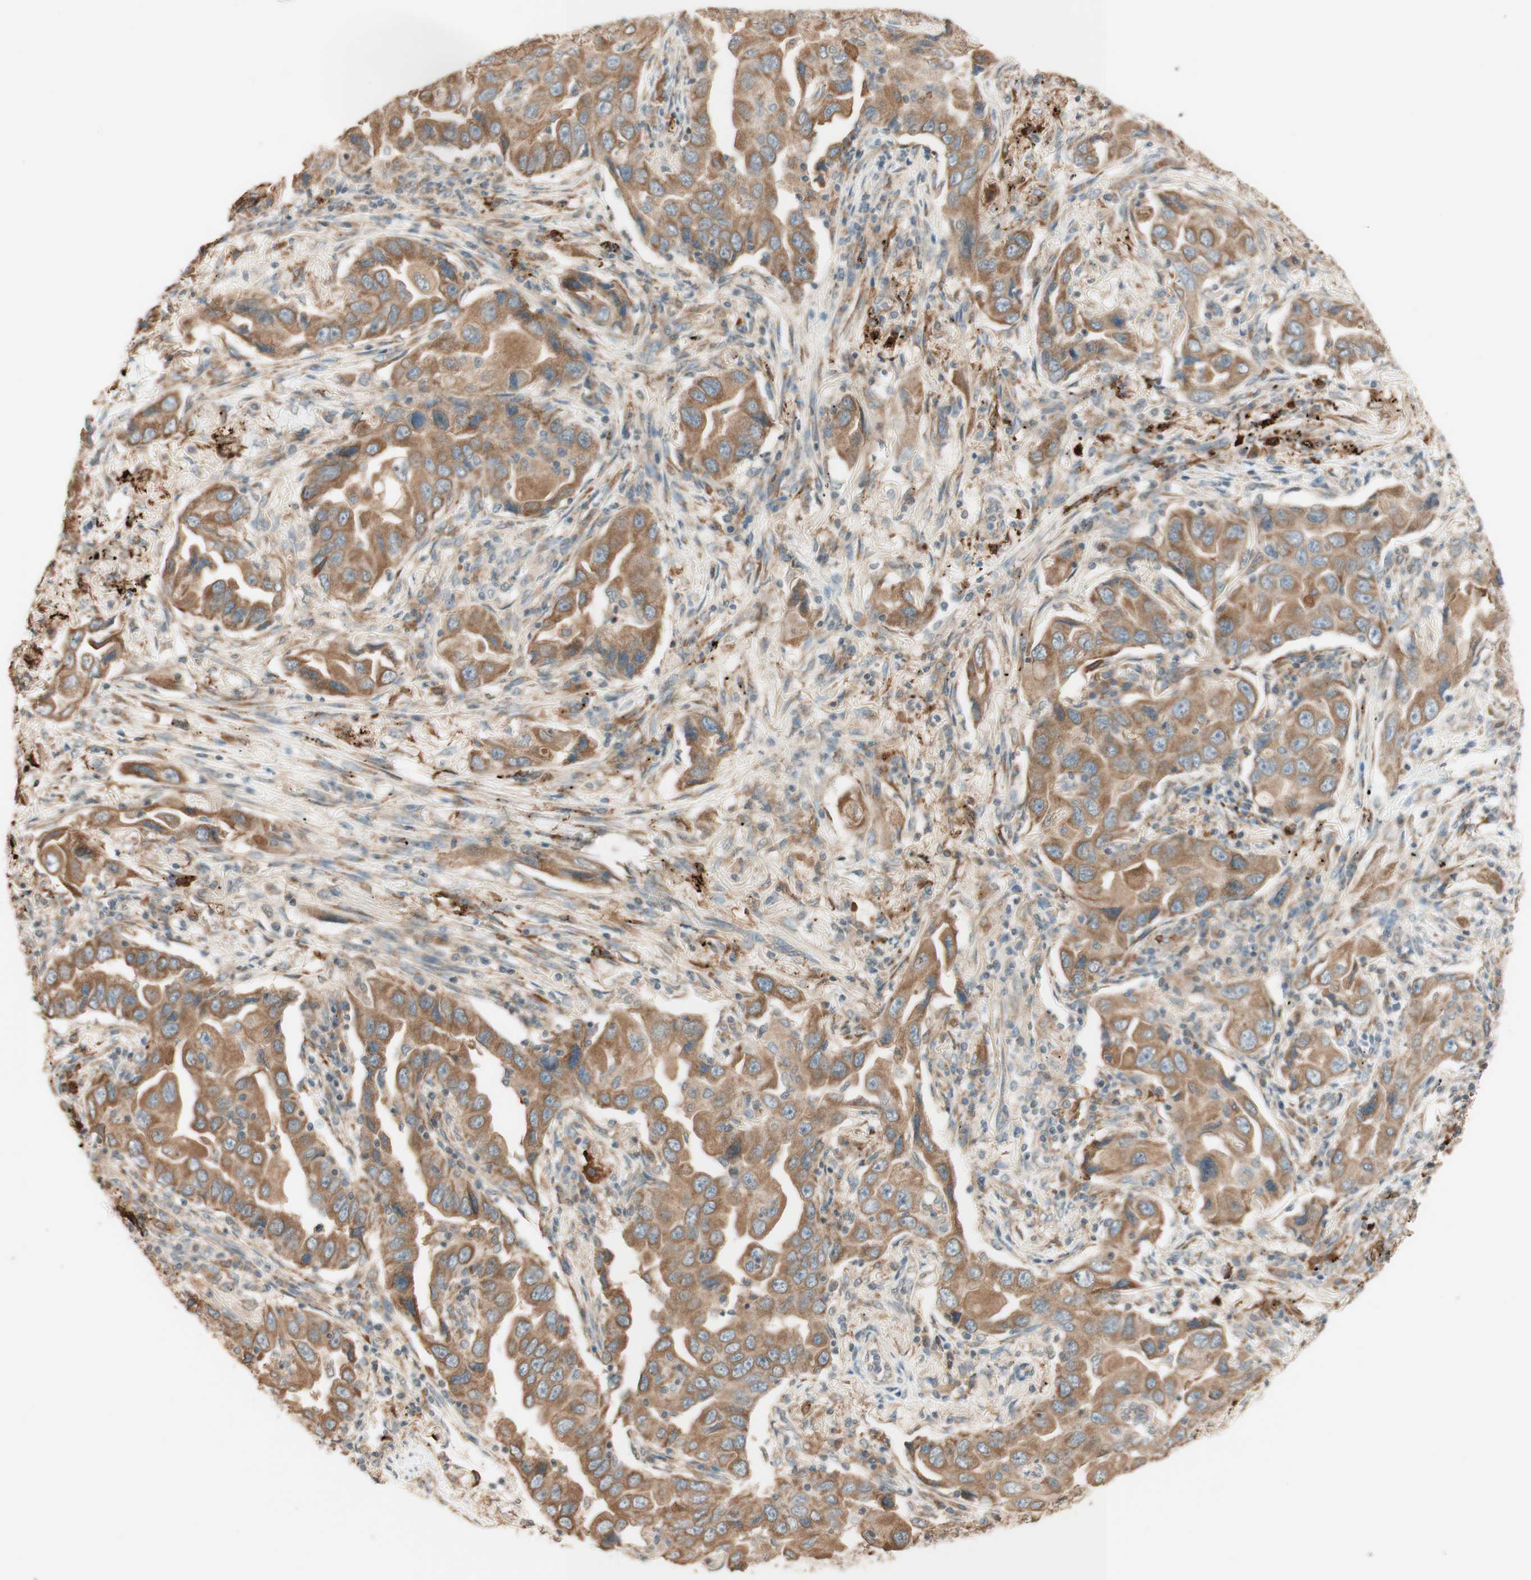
{"staining": {"intensity": "moderate", "quantity": ">75%", "location": "cytoplasmic/membranous"}, "tissue": "lung cancer", "cell_type": "Tumor cells", "image_type": "cancer", "snomed": [{"axis": "morphology", "description": "Adenocarcinoma, NOS"}, {"axis": "topography", "description": "Lung"}], "caption": "A histopathology image of human lung cancer stained for a protein exhibits moderate cytoplasmic/membranous brown staining in tumor cells.", "gene": "CLCN2", "patient": {"sex": "female", "age": 65}}